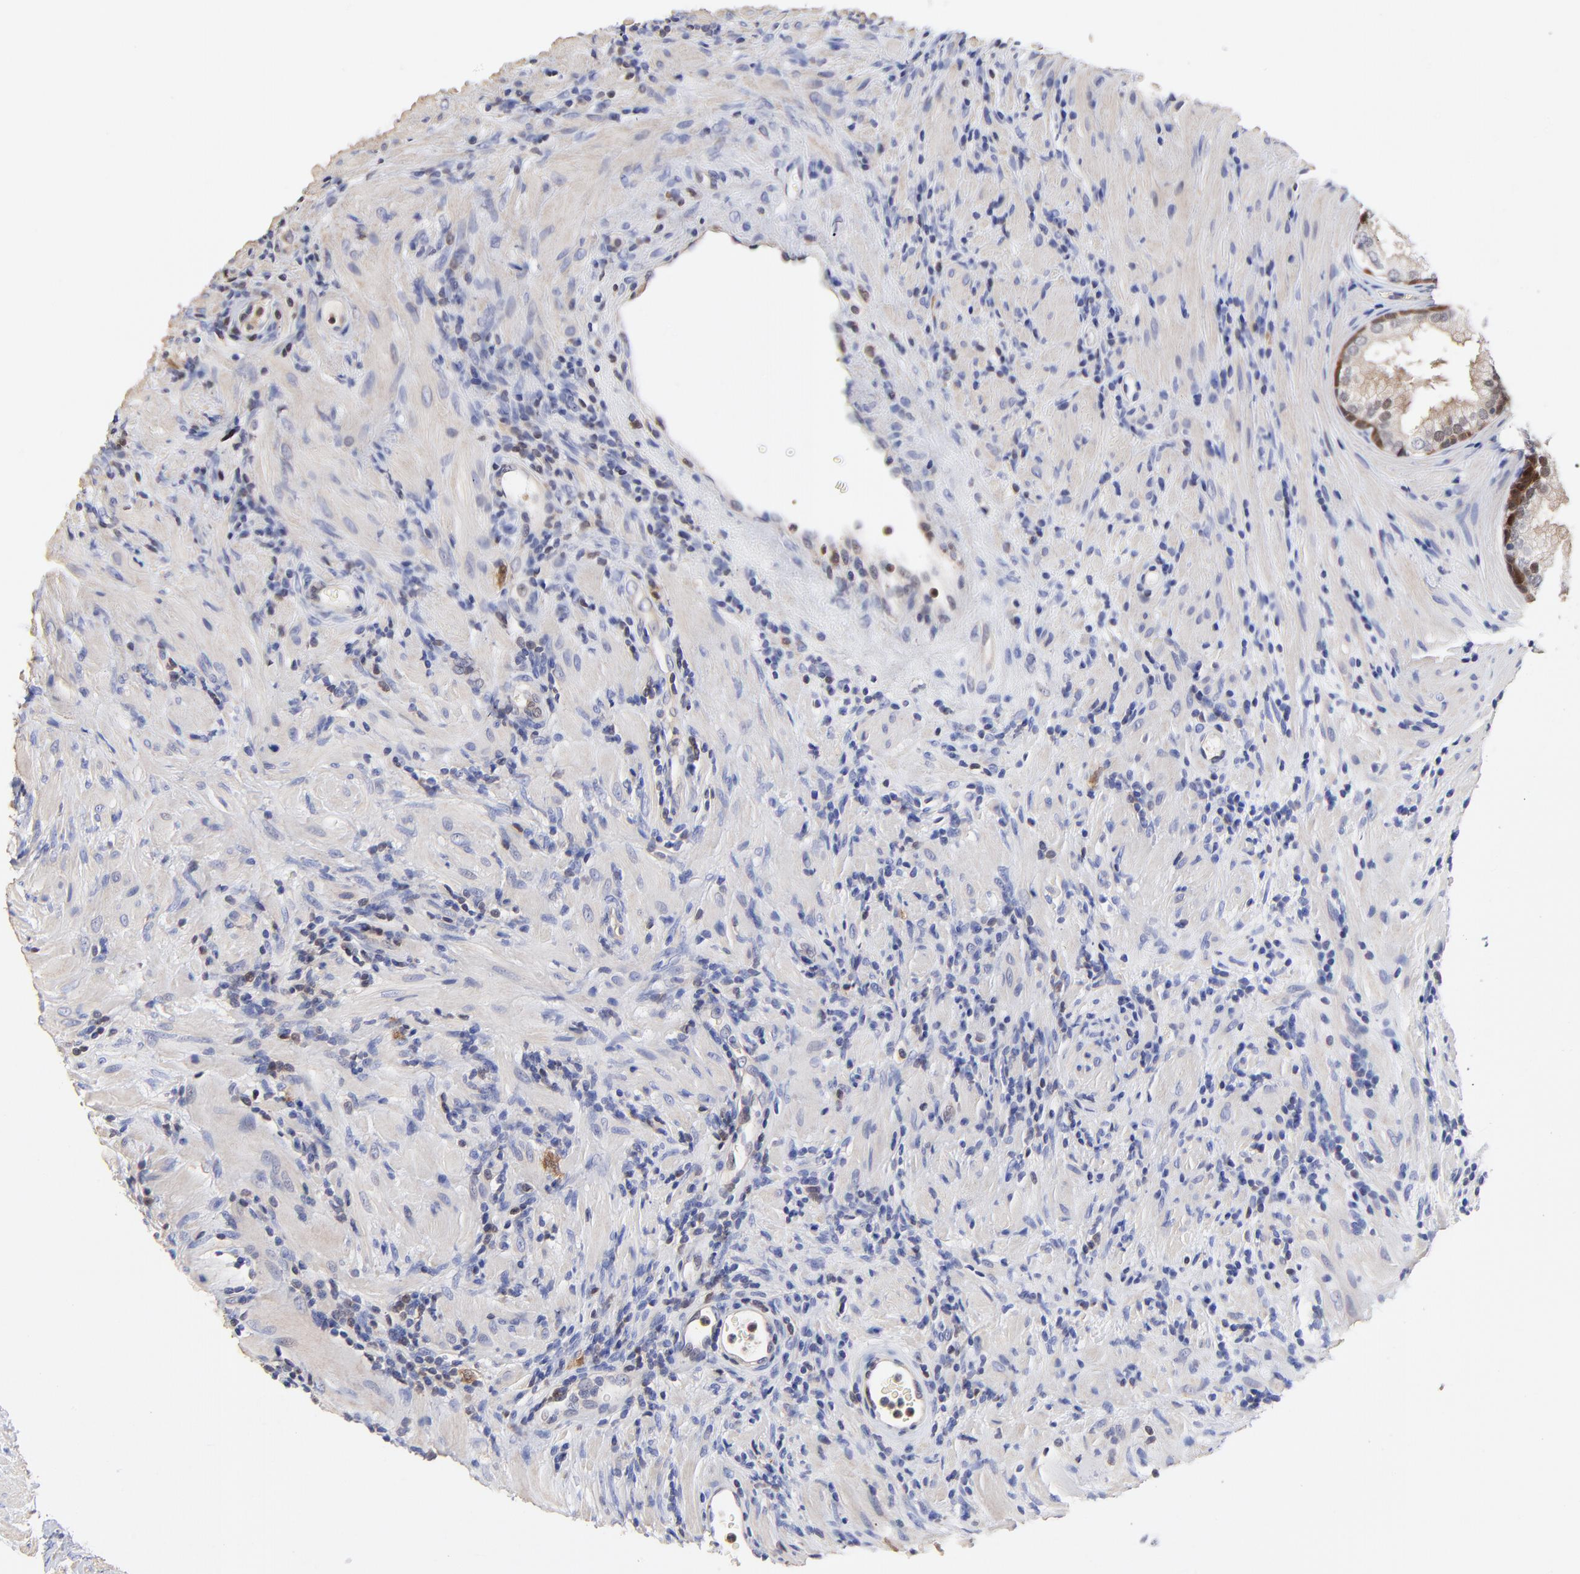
{"staining": {"intensity": "moderate", "quantity": "25%-75%", "location": "cytoplasmic/membranous,nuclear"}, "tissue": "prostate", "cell_type": "Glandular cells", "image_type": "normal", "snomed": [{"axis": "morphology", "description": "Normal tissue, NOS"}, {"axis": "topography", "description": "Prostate"}], "caption": "Immunohistochemistry (IHC) (DAB (3,3'-diaminobenzidine)) staining of benign prostate exhibits moderate cytoplasmic/membranous,nuclear protein positivity in about 25%-75% of glandular cells. Immunohistochemistry stains the protein in brown and the nuclei are stained blue.", "gene": "DCTPP1", "patient": {"sex": "male", "age": 76}}